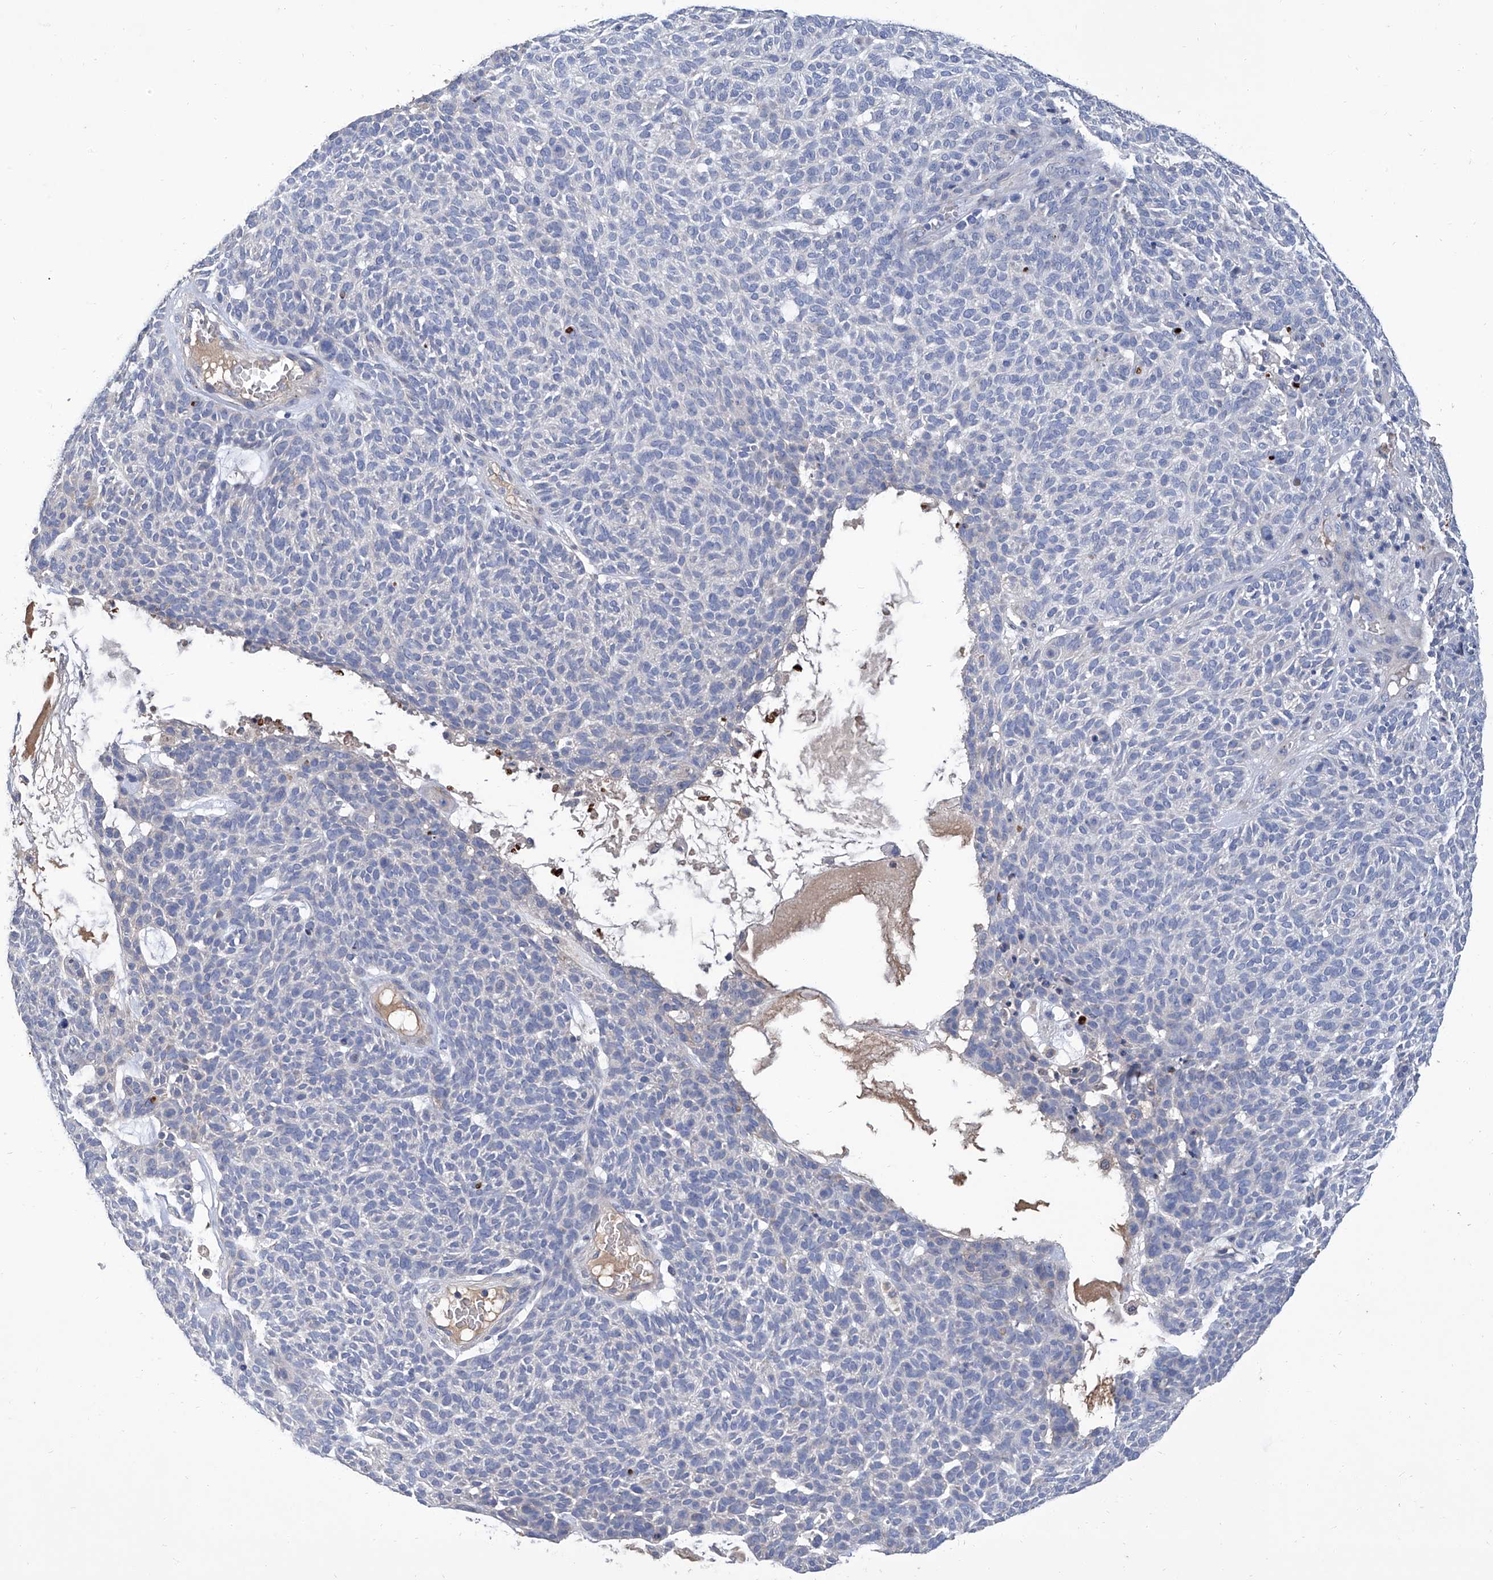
{"staining": {"intensity": "negative", "quantity": "none", "location": "none"}, "tissue": "skin cancer", "cell_type": "Tumor cells", "image_type": "cancer", "snomed": [{"axis": "morphology", "description": "Squamous cell carcinoma, NOS"}, {"axis": "topography", "description": "Skin"}], "caption": "This is a micrograph of immunohistochemistry (IHC) staining of skin cancer, which shows no positivity in tumor cells.", "gene": "GPT", "patient": {"sex": "female", "age": 90}}